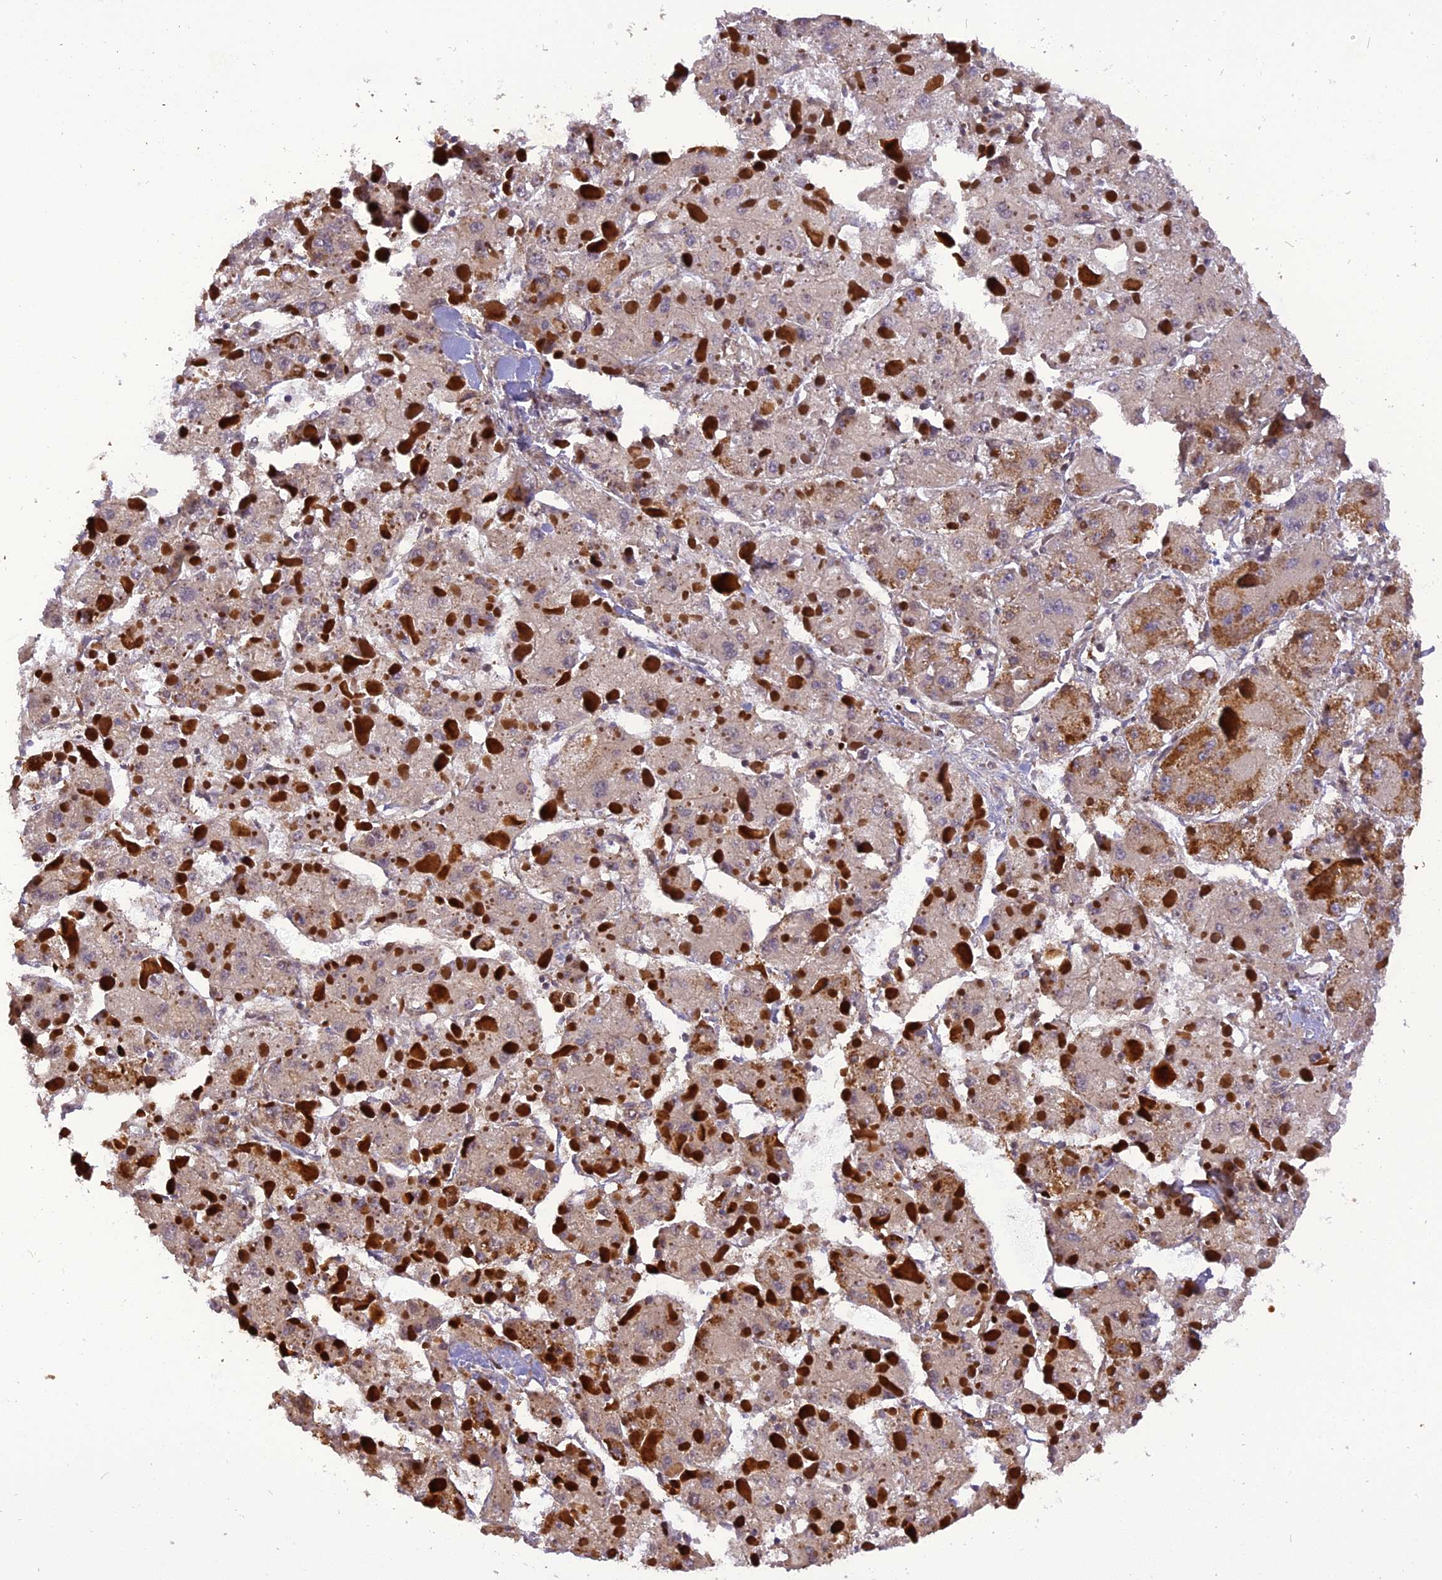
{"staining": {"intensity": "moderate", "quantity": "<25%", "location": "cytoplasmic/membranous"}, "tissue": "liver cancer", "cell_type": "Tumor cells", "image_type": "cancer", "snomed": [{"axis": "morphology", "description": "Carcinoma, Hepatocellular, NOS"}, {"axis": "topography", "description": "Liver"}], "caption": "Immunohistochemical staining of liver cancer (hepatocellular carcinoma) displays low levels of moderate cytoplasmic/membranous protein positivity in about <25% of tumor cells.", "gene": "MICALL1", "patient": {"sex": "female", "age": 73}}